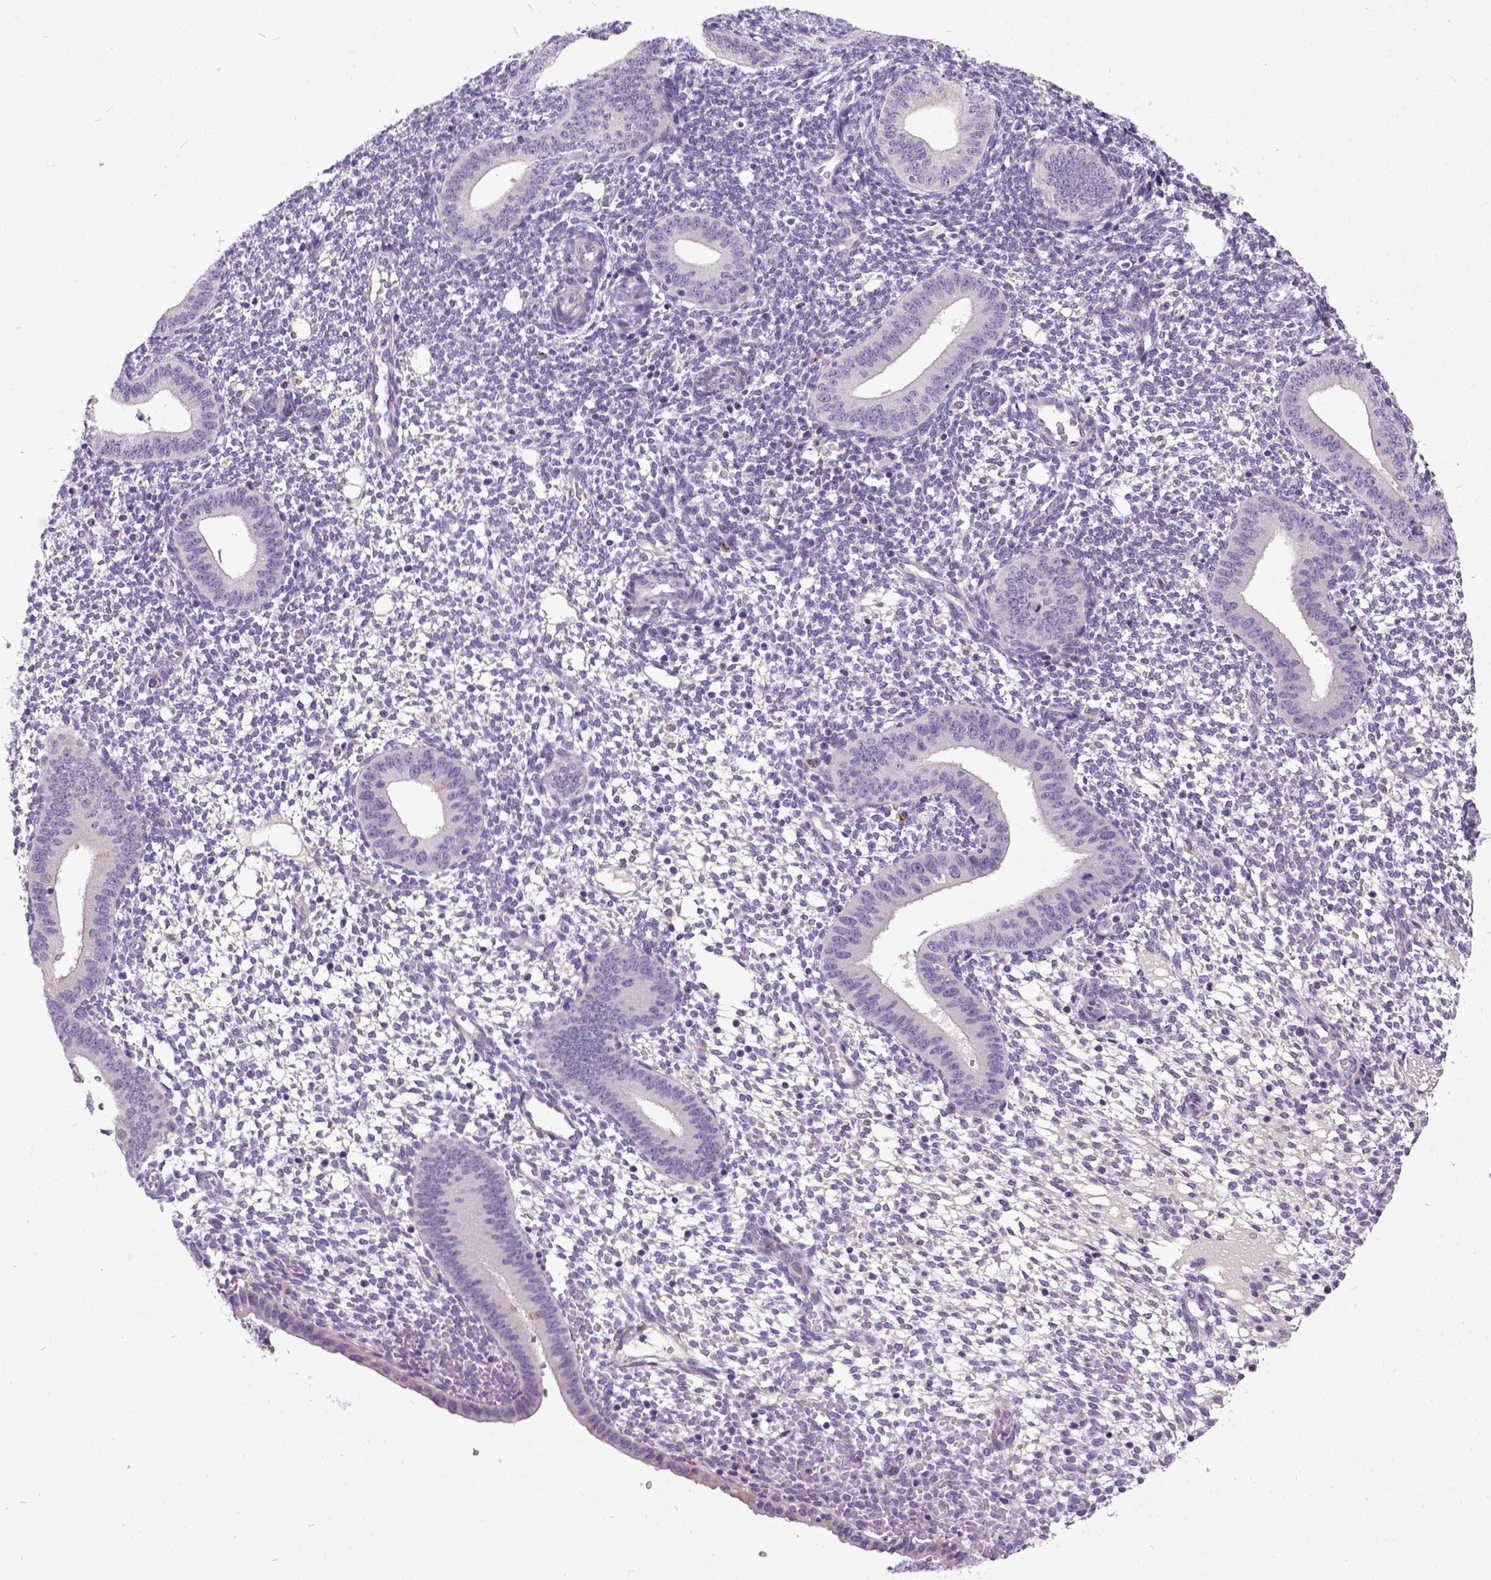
{"staining": {"intensity": "negative", "quantity": "none", "location": "none"}, "tissue": "endometrium", "cell_type": "Cells in endometrial stroma", "image_type": "normal", "snomed": [{"axis": "morphology", "description": "Normal tissue, NOS"}, {"axis": "topography", "description": "Endometrium"}], "caption": "A histopathology image of endometrium stained for a protein displays no brown staining in cells in endometrial stroma.", "gene": "NEK5", "patient": {"sex": "female", "age": 40}}